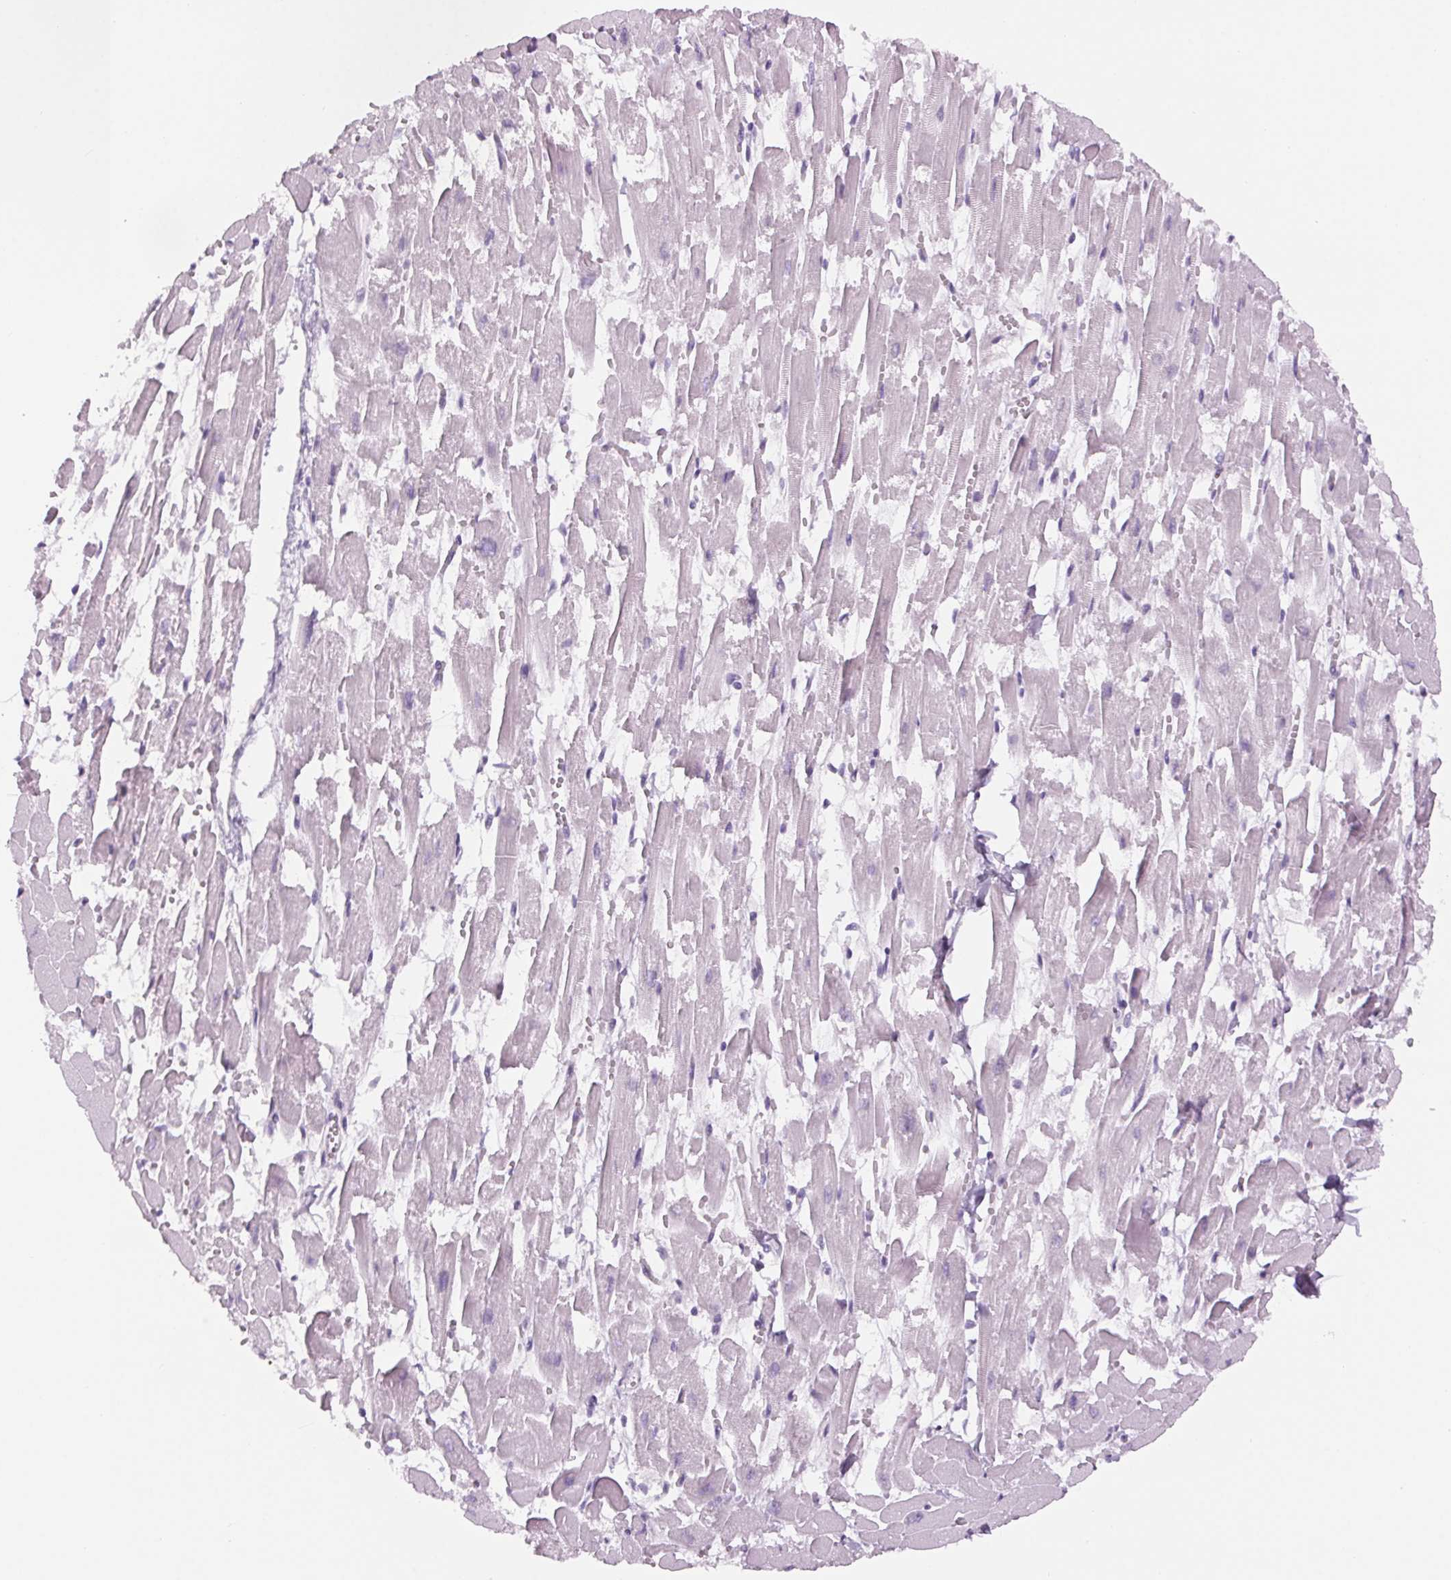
{"staining": {"intensity": "negative", "quantity": "none", "location": "none"}, "tissue": "heart muscle", "cell_type": "Cardiomyocytes", "image_type": "normal", "snomed": [{"axis": "morphology", "description": "Normal tissue, NOS"}, {"axis": "topography", "description": "Heart"}], "caption": "This is an IHC photomicrograph of normal heart muscle. There is no positivity in cardiomyocytes.", "gene": "SLC6A19", "patient": {"sex": "female", "age": 52}}